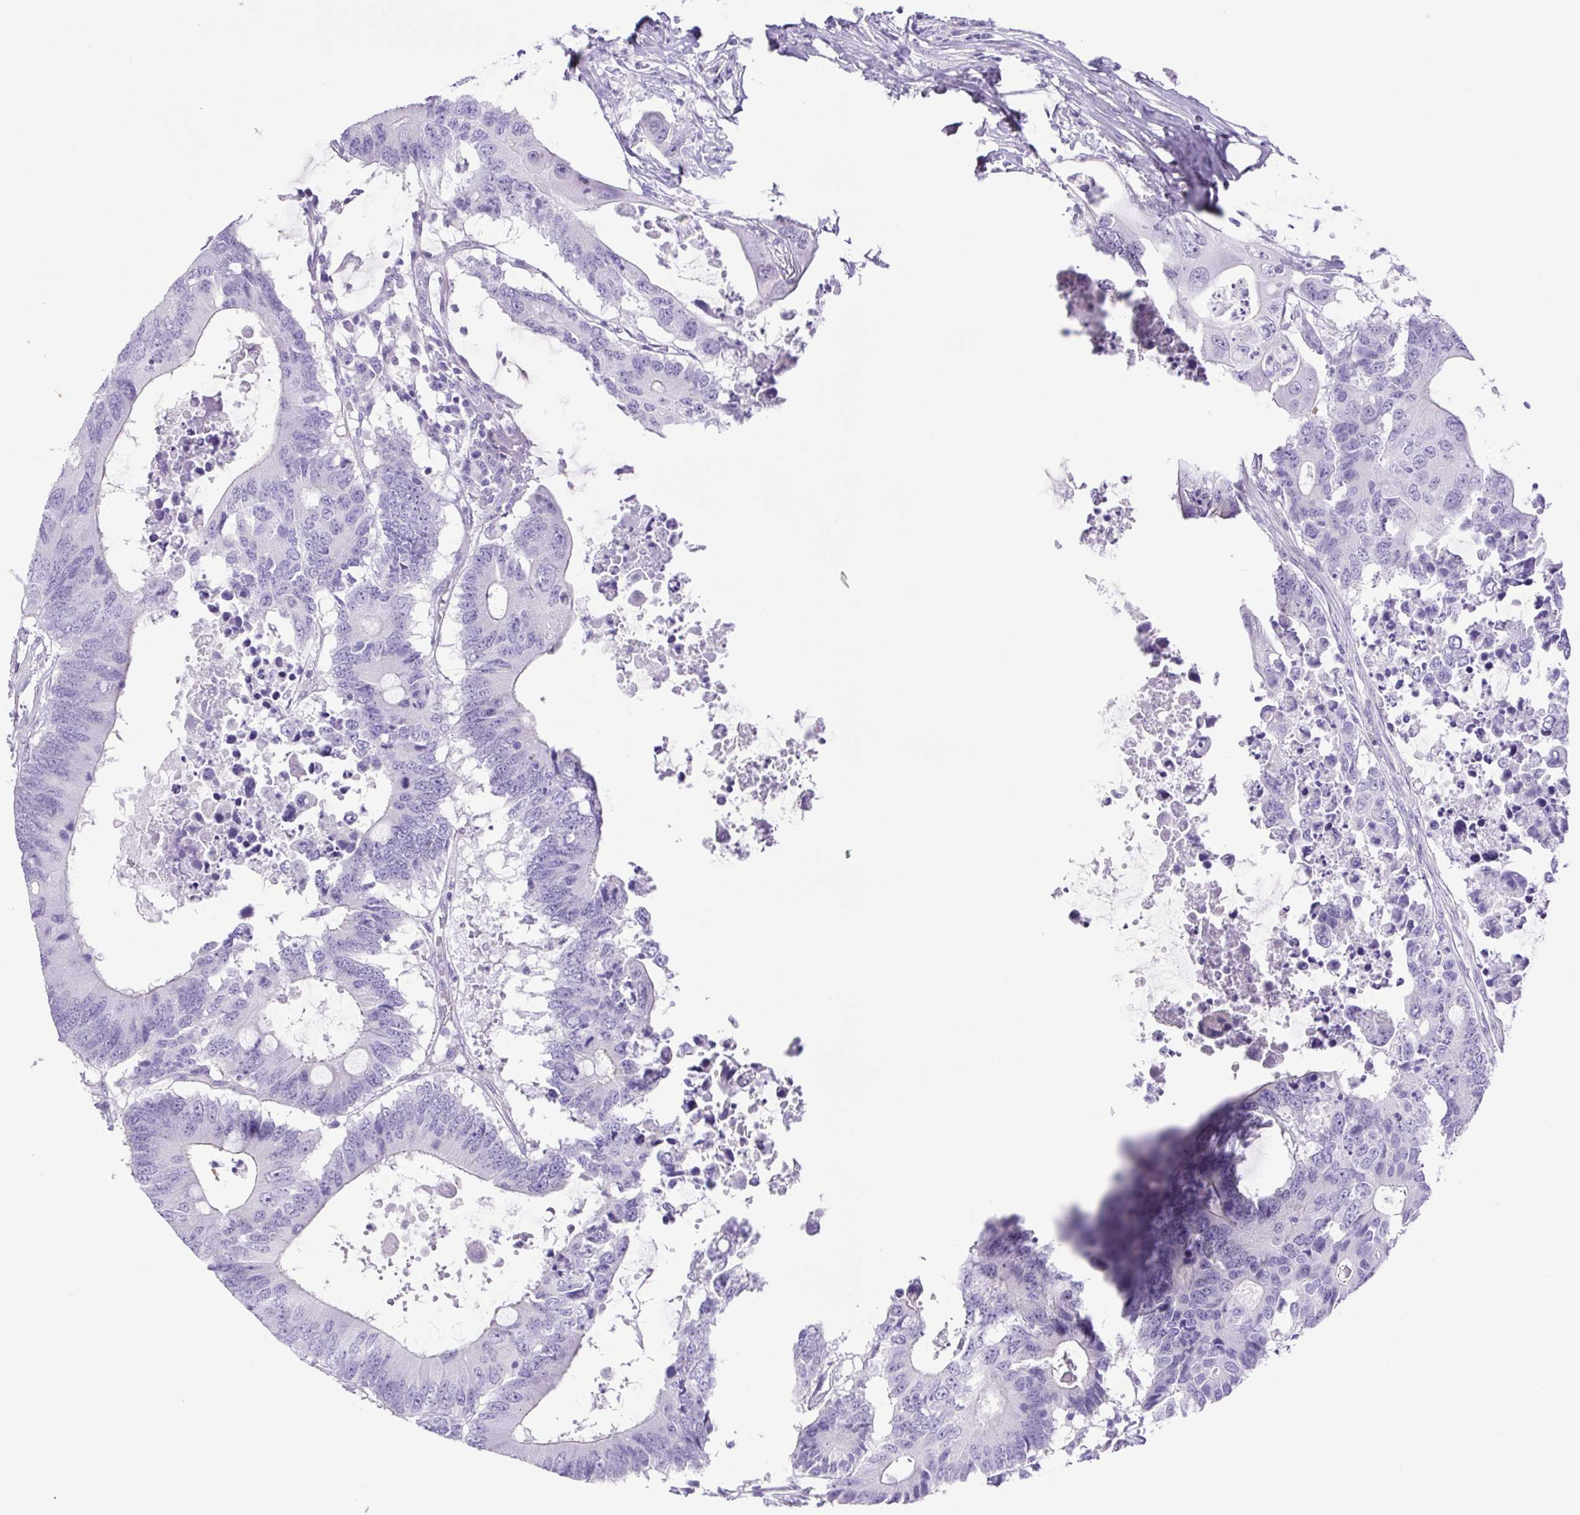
{"staining": {"intensity": "negative", "quantity": "none", "location": "none"}, "tissue": "colorectal cancer", "cell_type": "Tumor cells", "image_type": "cancer", "snomed": [{"axis": "morphology", "description": "Adenocarcinoma, NOS"}, {"axis": "topography", "description": "Colon"}], "caption": "Human colorectal cancer (adenocarcinoma) stained for a protein using immunohistochemistry shows no expression in tumor cells.", "gene": "CDSN", "patient": {"sex": "male", "age": 71}}